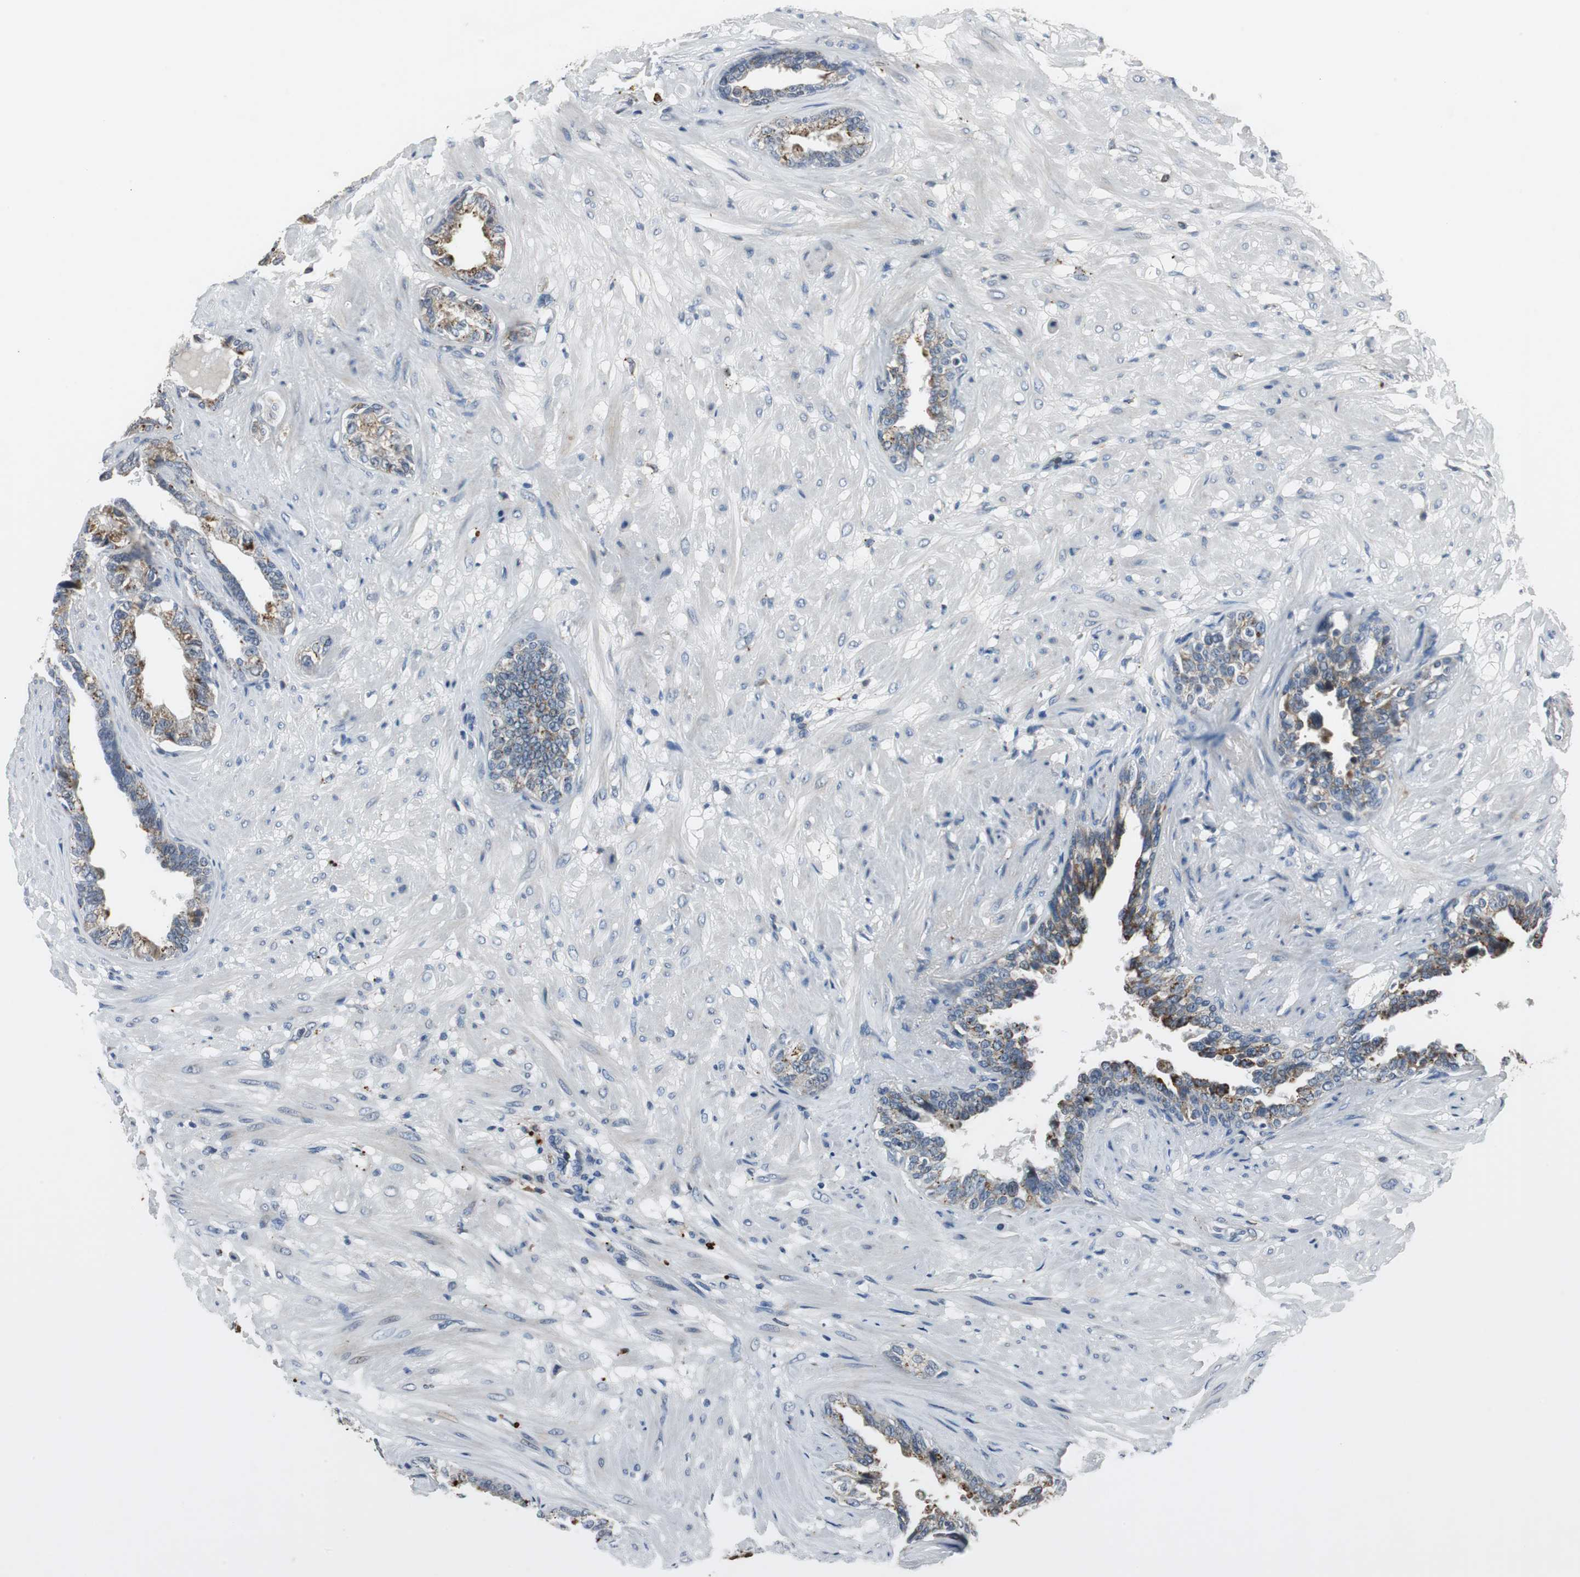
{"staining": {"intensity": "moderate", "quantity": "25%-75%", "location": "cytoplasmic/membranous"}, "tissue": "seminal vesicle", "cell_type": "Glandular cells", "image_type": "normal", "snomed": [{"axis": "morphology", "description": "Normal tissue, NOS"}, {"axis": "topography", "description": "Seminal veicle"}], "caption": "Human seminal vesicle stained with a brown dye reveals moderate cytoplasmic/membranous positive positivity in about 25%-75% of glandular cells.", "gene": "NLGN1", "patient": {"sex": "male", "age": 61}}